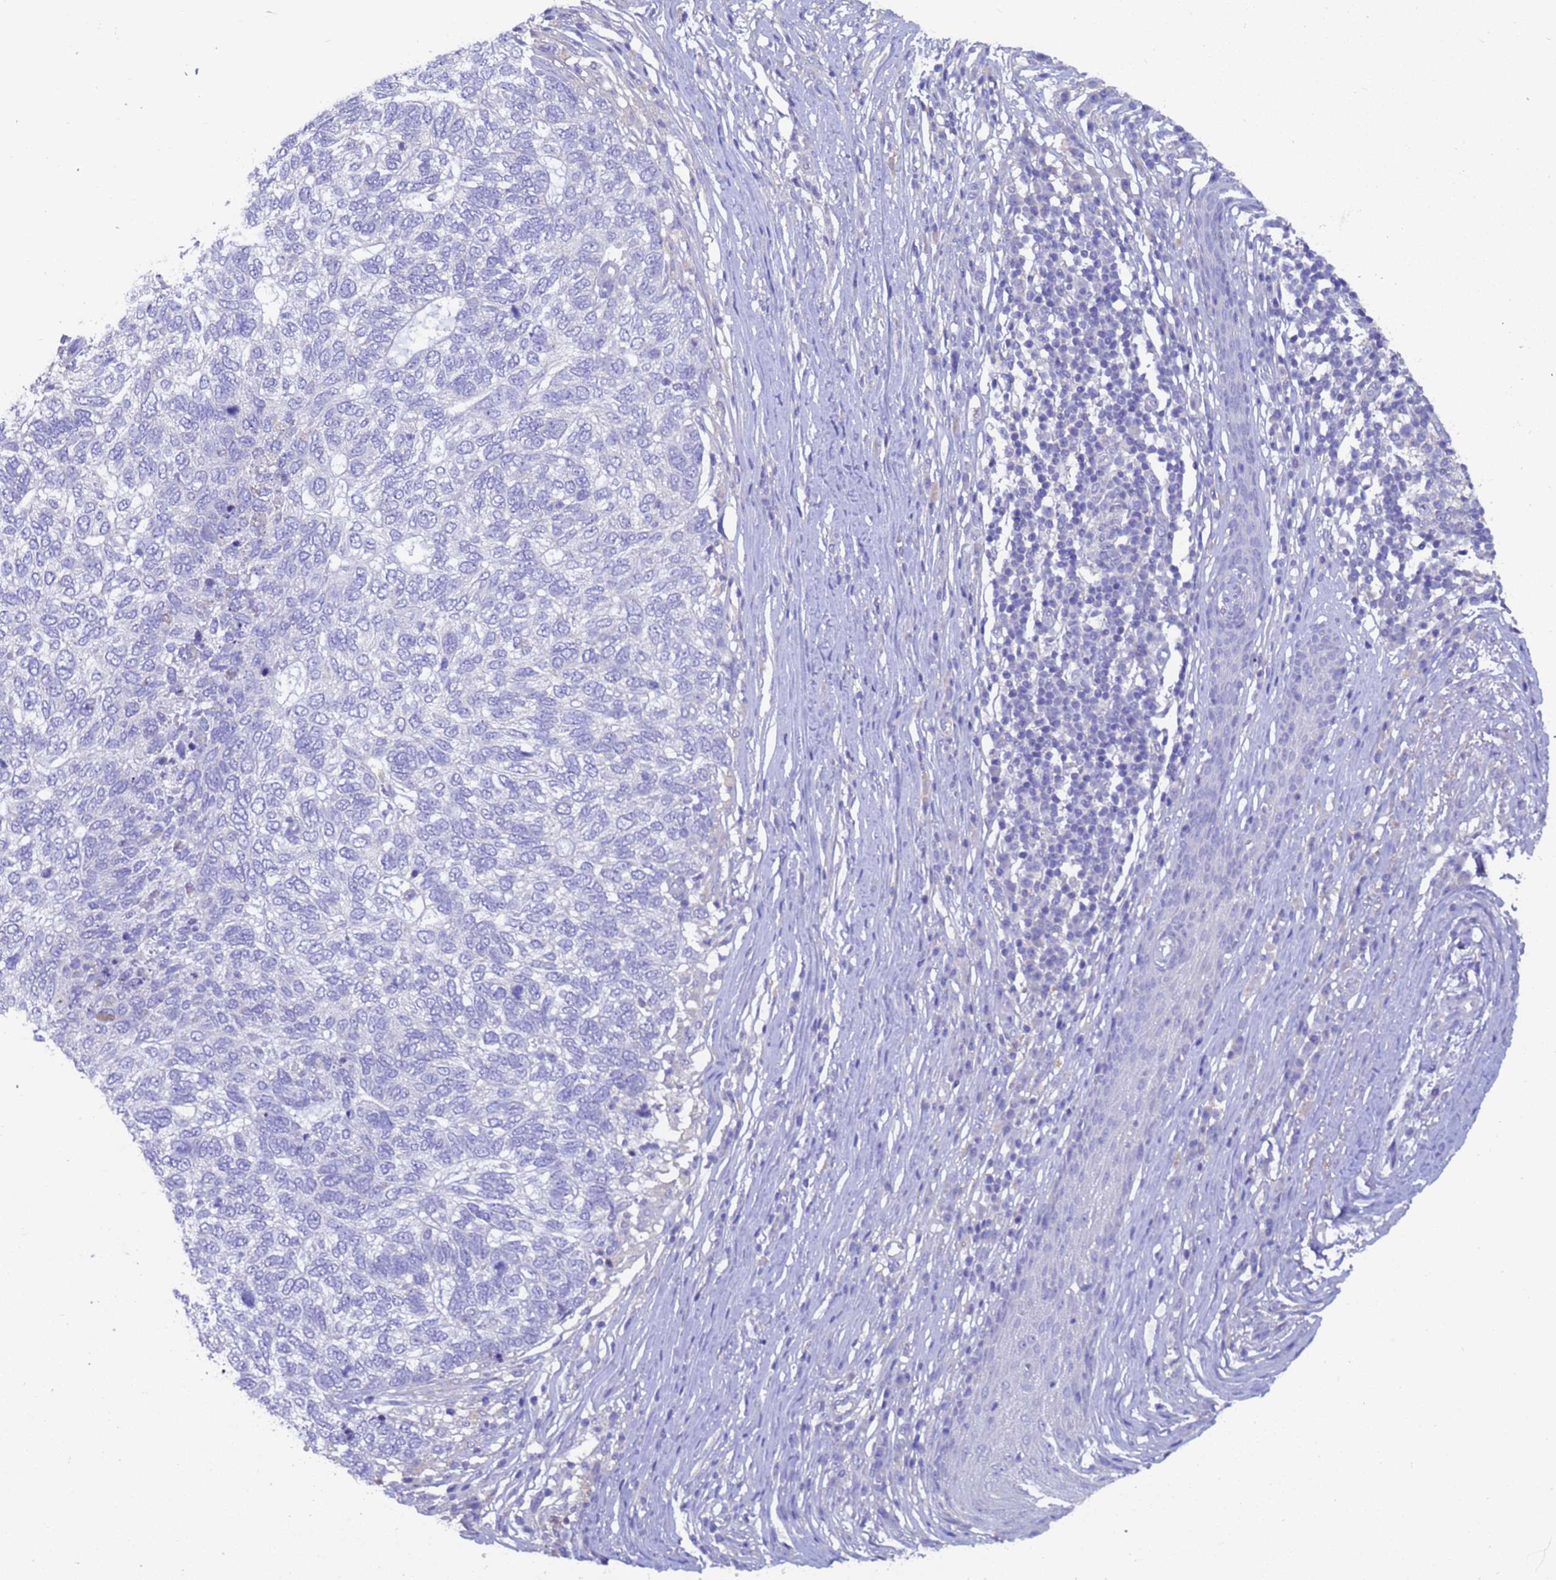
{"staining": {"intensity": "negative", "quantity": "none", "location": "none"}, "tissue": "skin cancer", "cell_type": "Tumor cells", "image_type": "cancer", "snomed": [{"axis": "morphology", "description": "Basal cell carcinoma"}, {"axis": "topography", "description": "Skin"}], "caption": "A micrograph of human skin cancer (basal cell carcinoma) is negative for staining in tumor cells.", "gene": "SRL", "patient": {"sex": "female", "age": 65}}